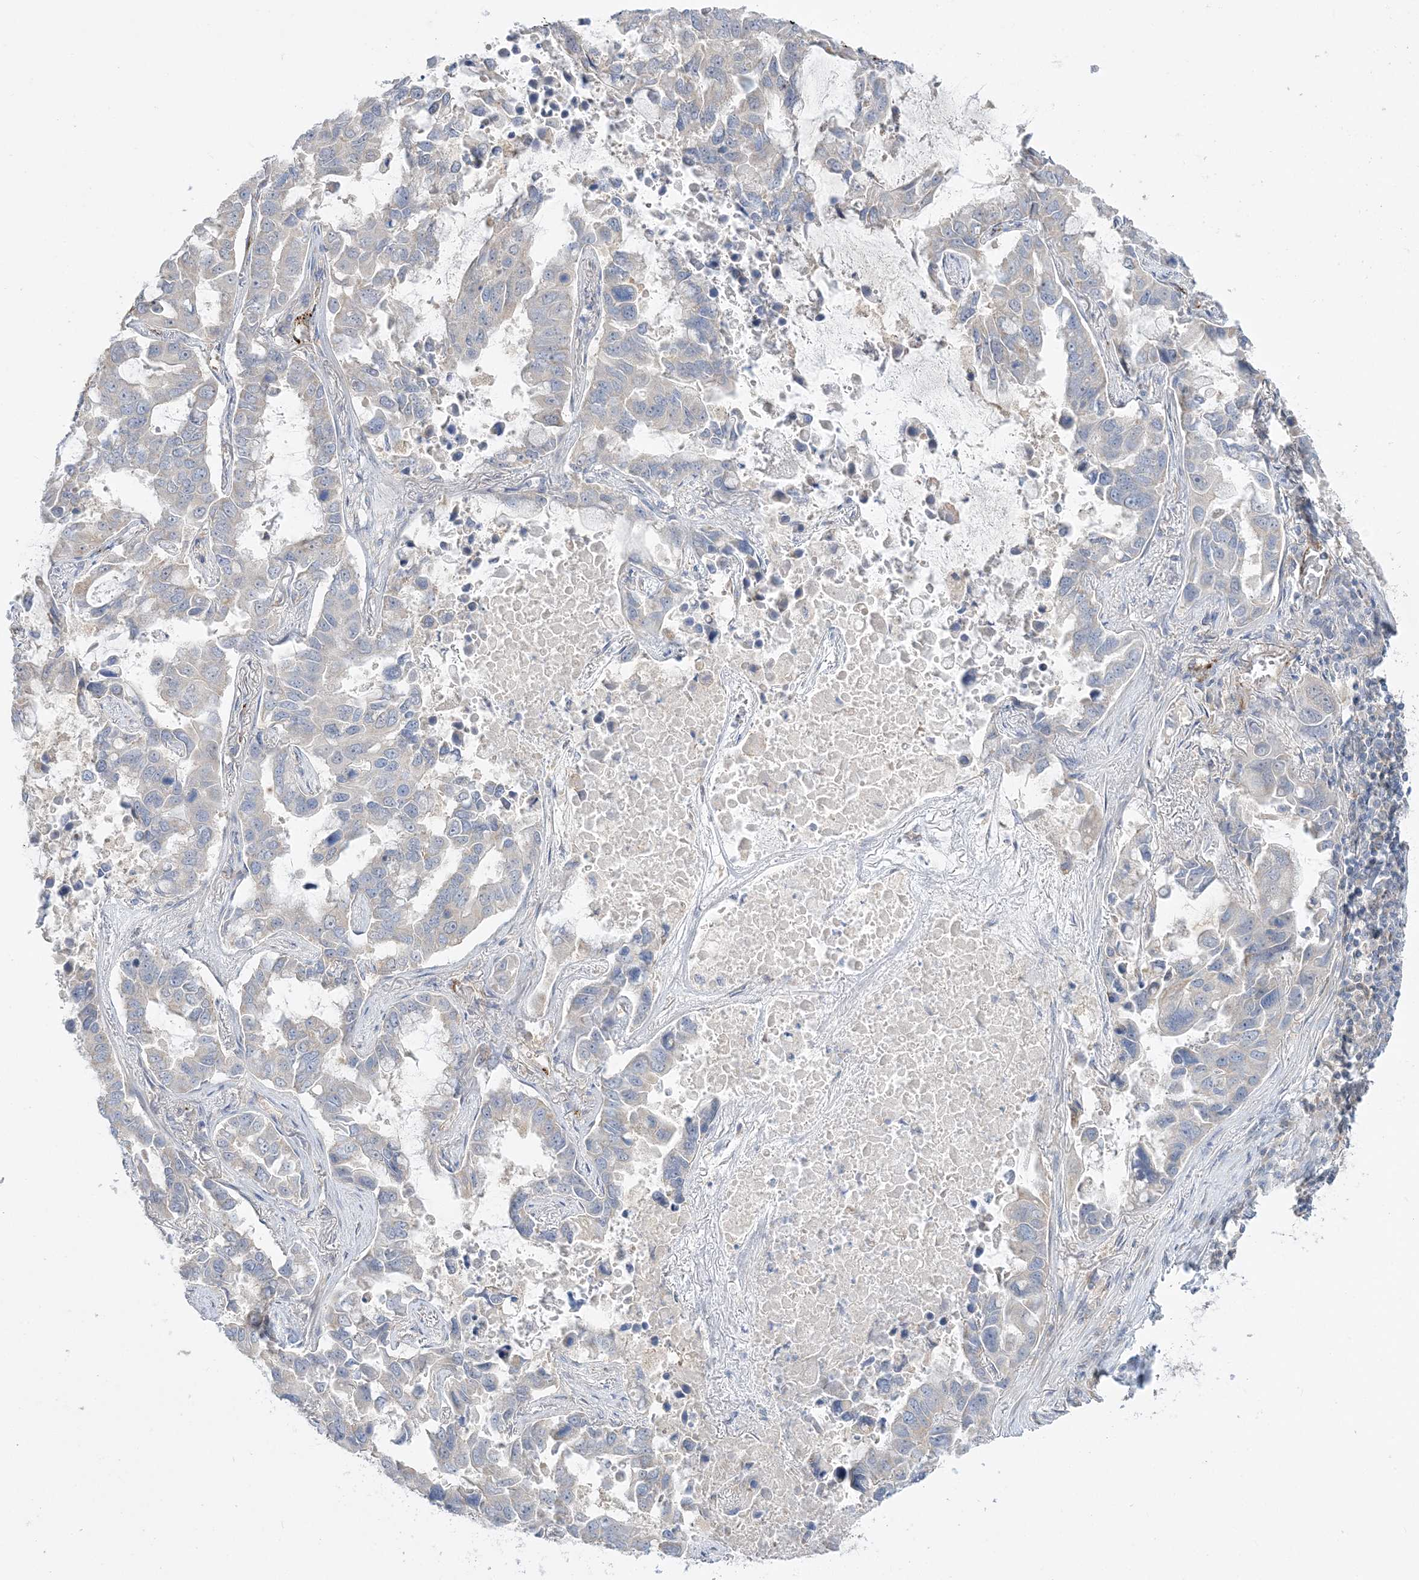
{"staining": {"intensity": "negative", "quantity": "none", "location": "none"}, "tissue": "lung cancer", "cell_type": "Tumor cells", "image_type": "cancer", "snomed": [{"axis": "morphology", "description": "Adenocarcinoma, NOS"}, {"axis": "topography", "description": "Lung"}], "caption": "IHC of adenocarcinoma (lung) displays no expression in tumor cells. (Stains: DAB (3,3'-diaminobenzidine) IHC with hematoxylin counter stain, Microscopy: brightfield microscopy at high magnification).", "gene": "INPP1", "patient": {"sex": "male", "age": 64}}